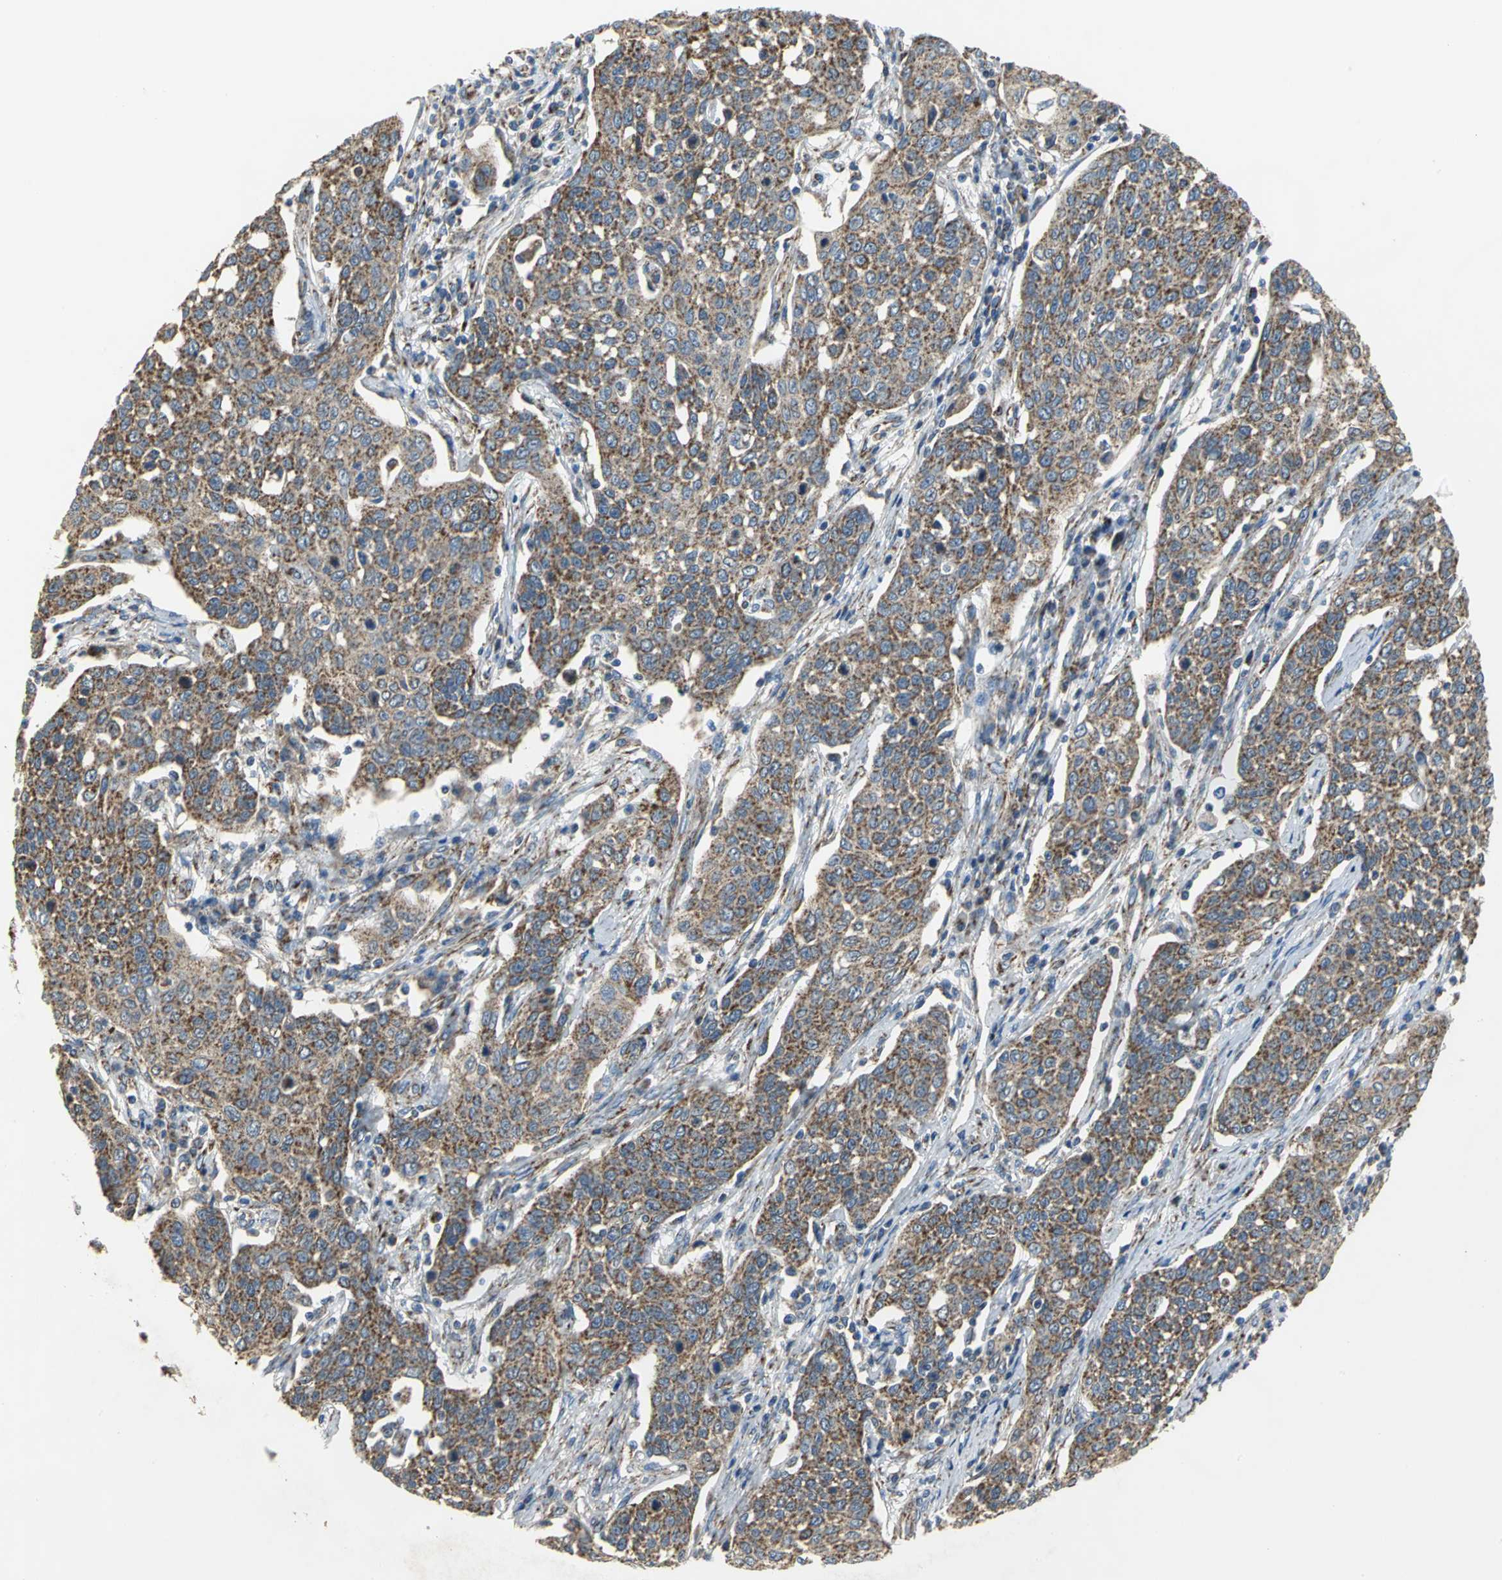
{"staining": {"intensity": "strong", "quantity": ">75%", "location": "cytoplasmic/membranous"}, "tissue": "cervical cancer", "cell_type": "Tumor cells", "image_type": "cancer", "snomed": [{"axis": "morphology", "description": "Squamous cell carcinoma, NOS"}, {"axis": "topography", "description": "Cervix"}], "caption": "There is high levels of strong cytoplasmic/membranous positivity in tumor cells of cervical cancer, as demonstrated by immunohistochemical staining (brown color).", "gene": "NDUFB5", "patient": {"sex": "female", "age": 34}}